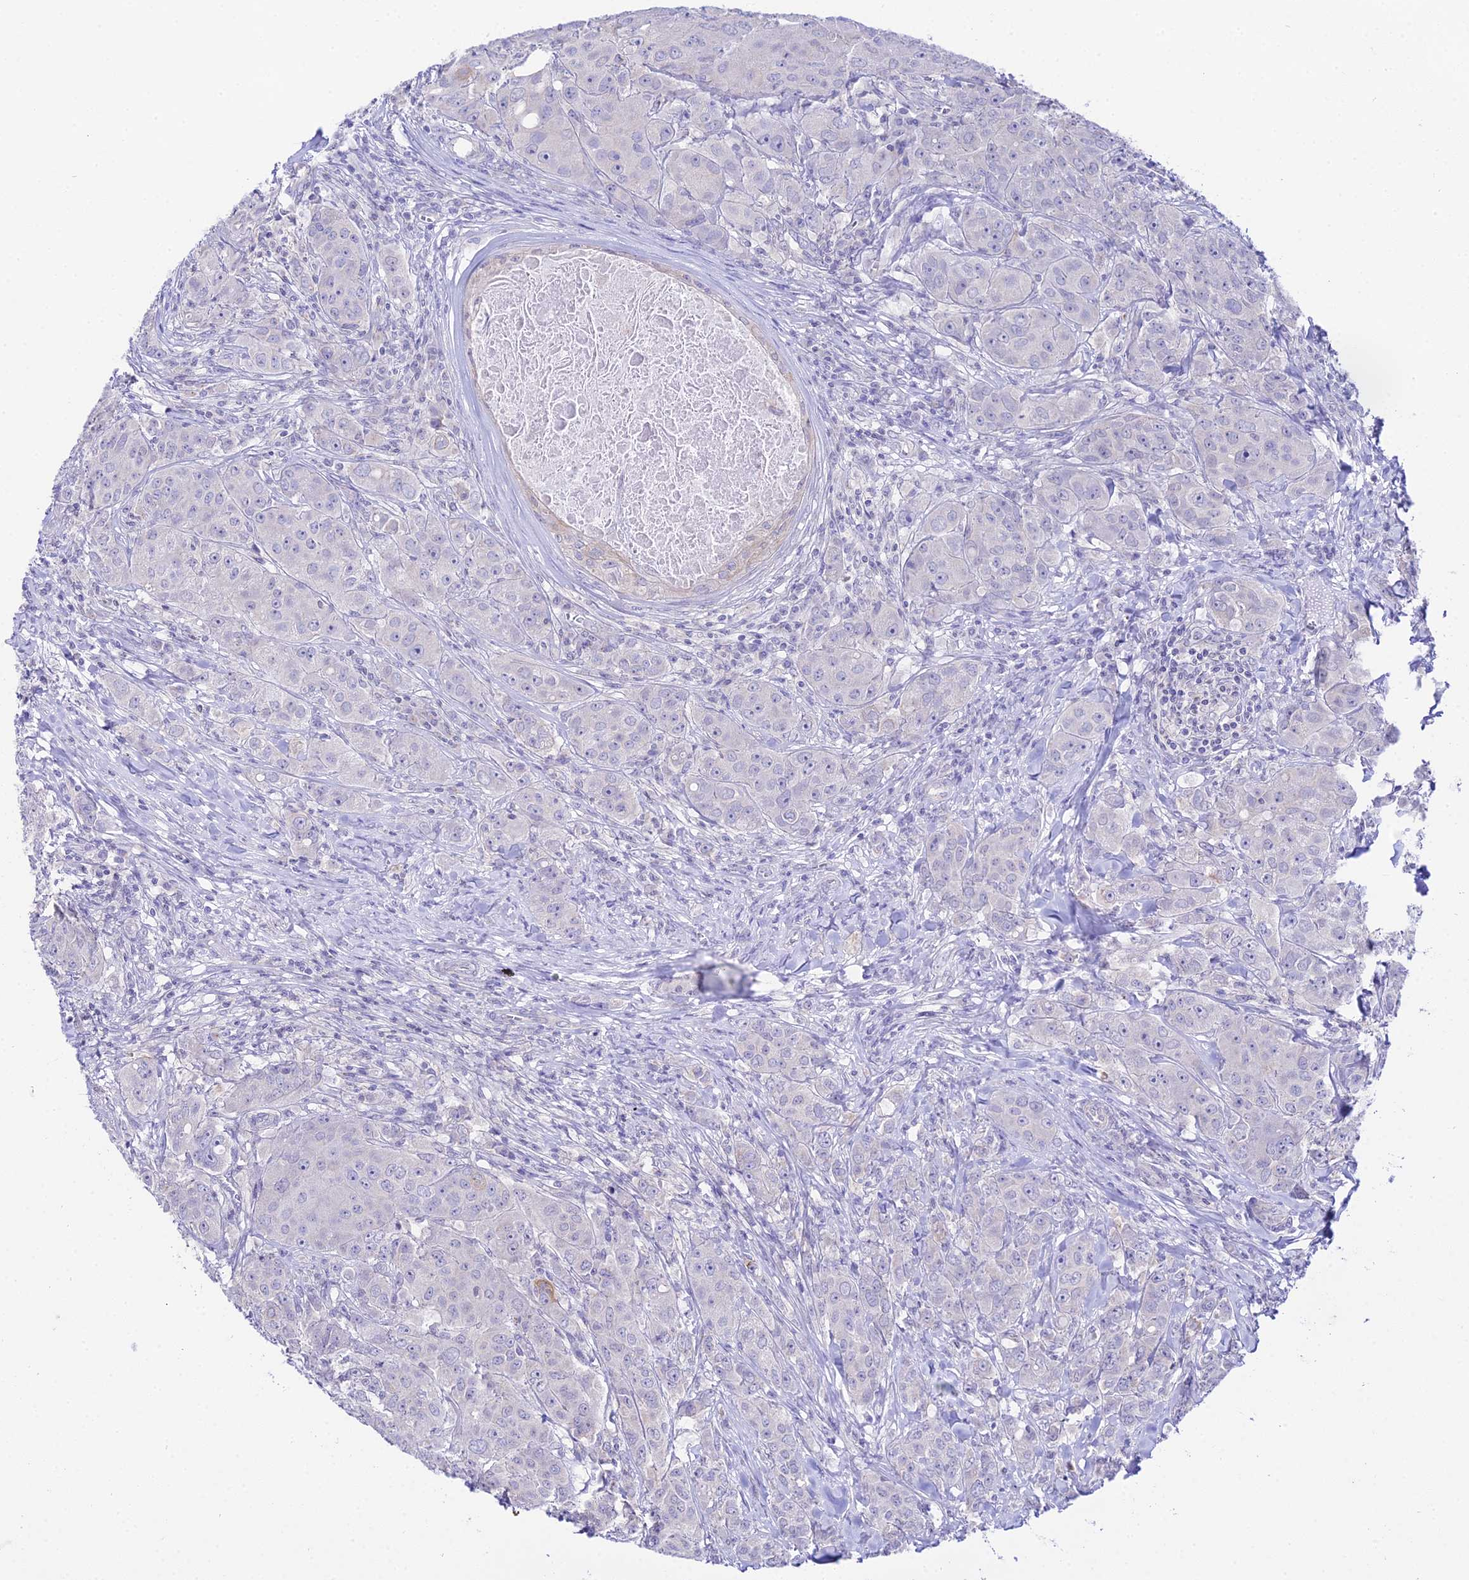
{"staining": {"intensity": "negative", "quantity": "none", "location": "none"}, "tissue": "breast cancer", "cell_type": "Tumor cells", "image_type": "cancer", "snomed": [{"axis": "morphology", "description": "Duct carcinoma"}, {"axis": "topography", "description": "Breast"}], "caption": "Immunohistochemistry micrograph of neoplastic tissue: human intraductal carcinoma (breast) stained with DAB reveals no significant protein staining in tumor cells.", "gene": "ATG16L2", "patient": {"sex": "female", "age": 43}}